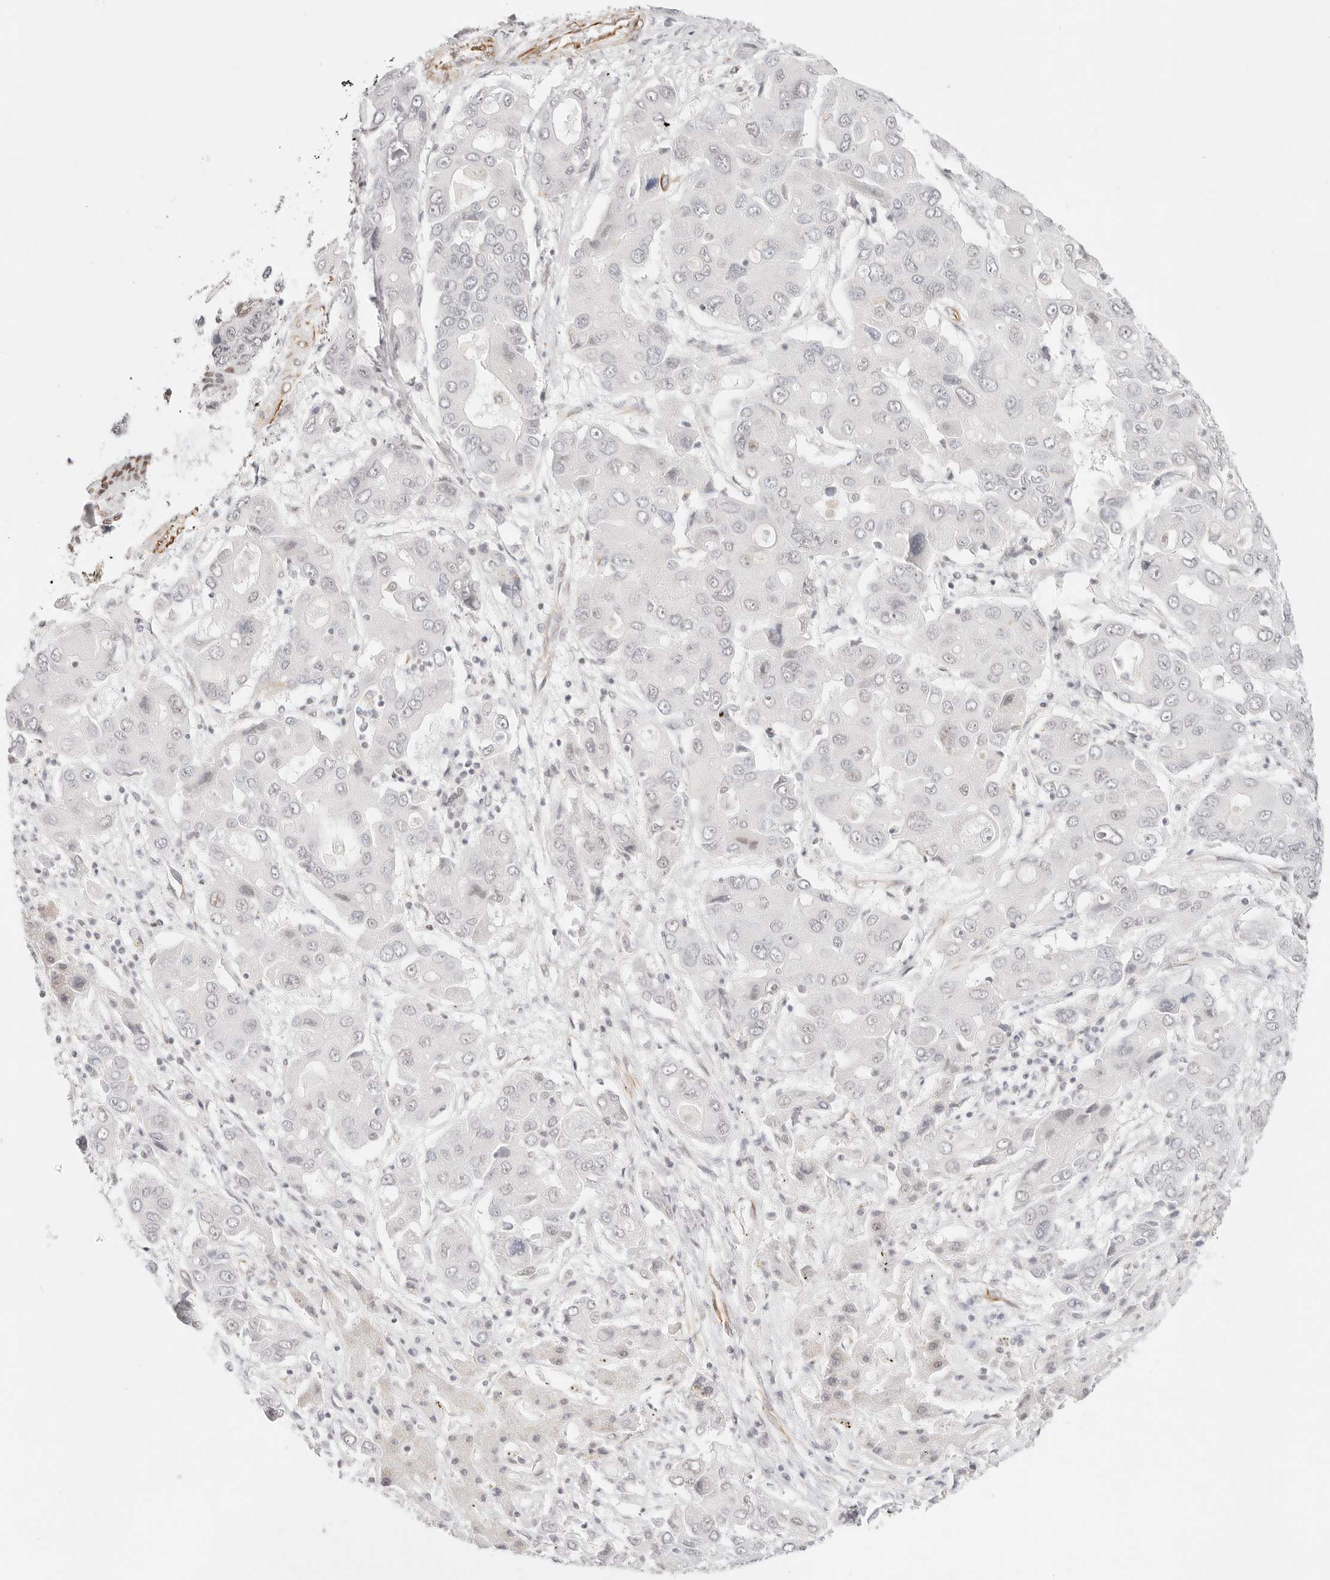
{"staining": {"intensity": "negative", "quantity": "none", "location": "none"}, "tissue": "liver cancer", "cell_type": "Tumor cells", "image_type": "cancer", "snomed": [{"axis": "morphology", "description": "Cholangiocarcinoma"}, {"axis": "topography", "description": "Liver"}], "caption": "Immunohistochemistry (IHC) histopathology image of neoplastic tissue: human cholangiocarcinoma (liver) stained with DAB (3,3'-diaminobenzidine) demonstrates no significant protein staining in tumor cells. (DAB (3,3'-diaminobenzidine) immunohistochemistry (IHC) visualized using brightfield microscopy, high magnification).", "gene": "ZC3H11A", "patient": {"sex": "male", "age": 67}}